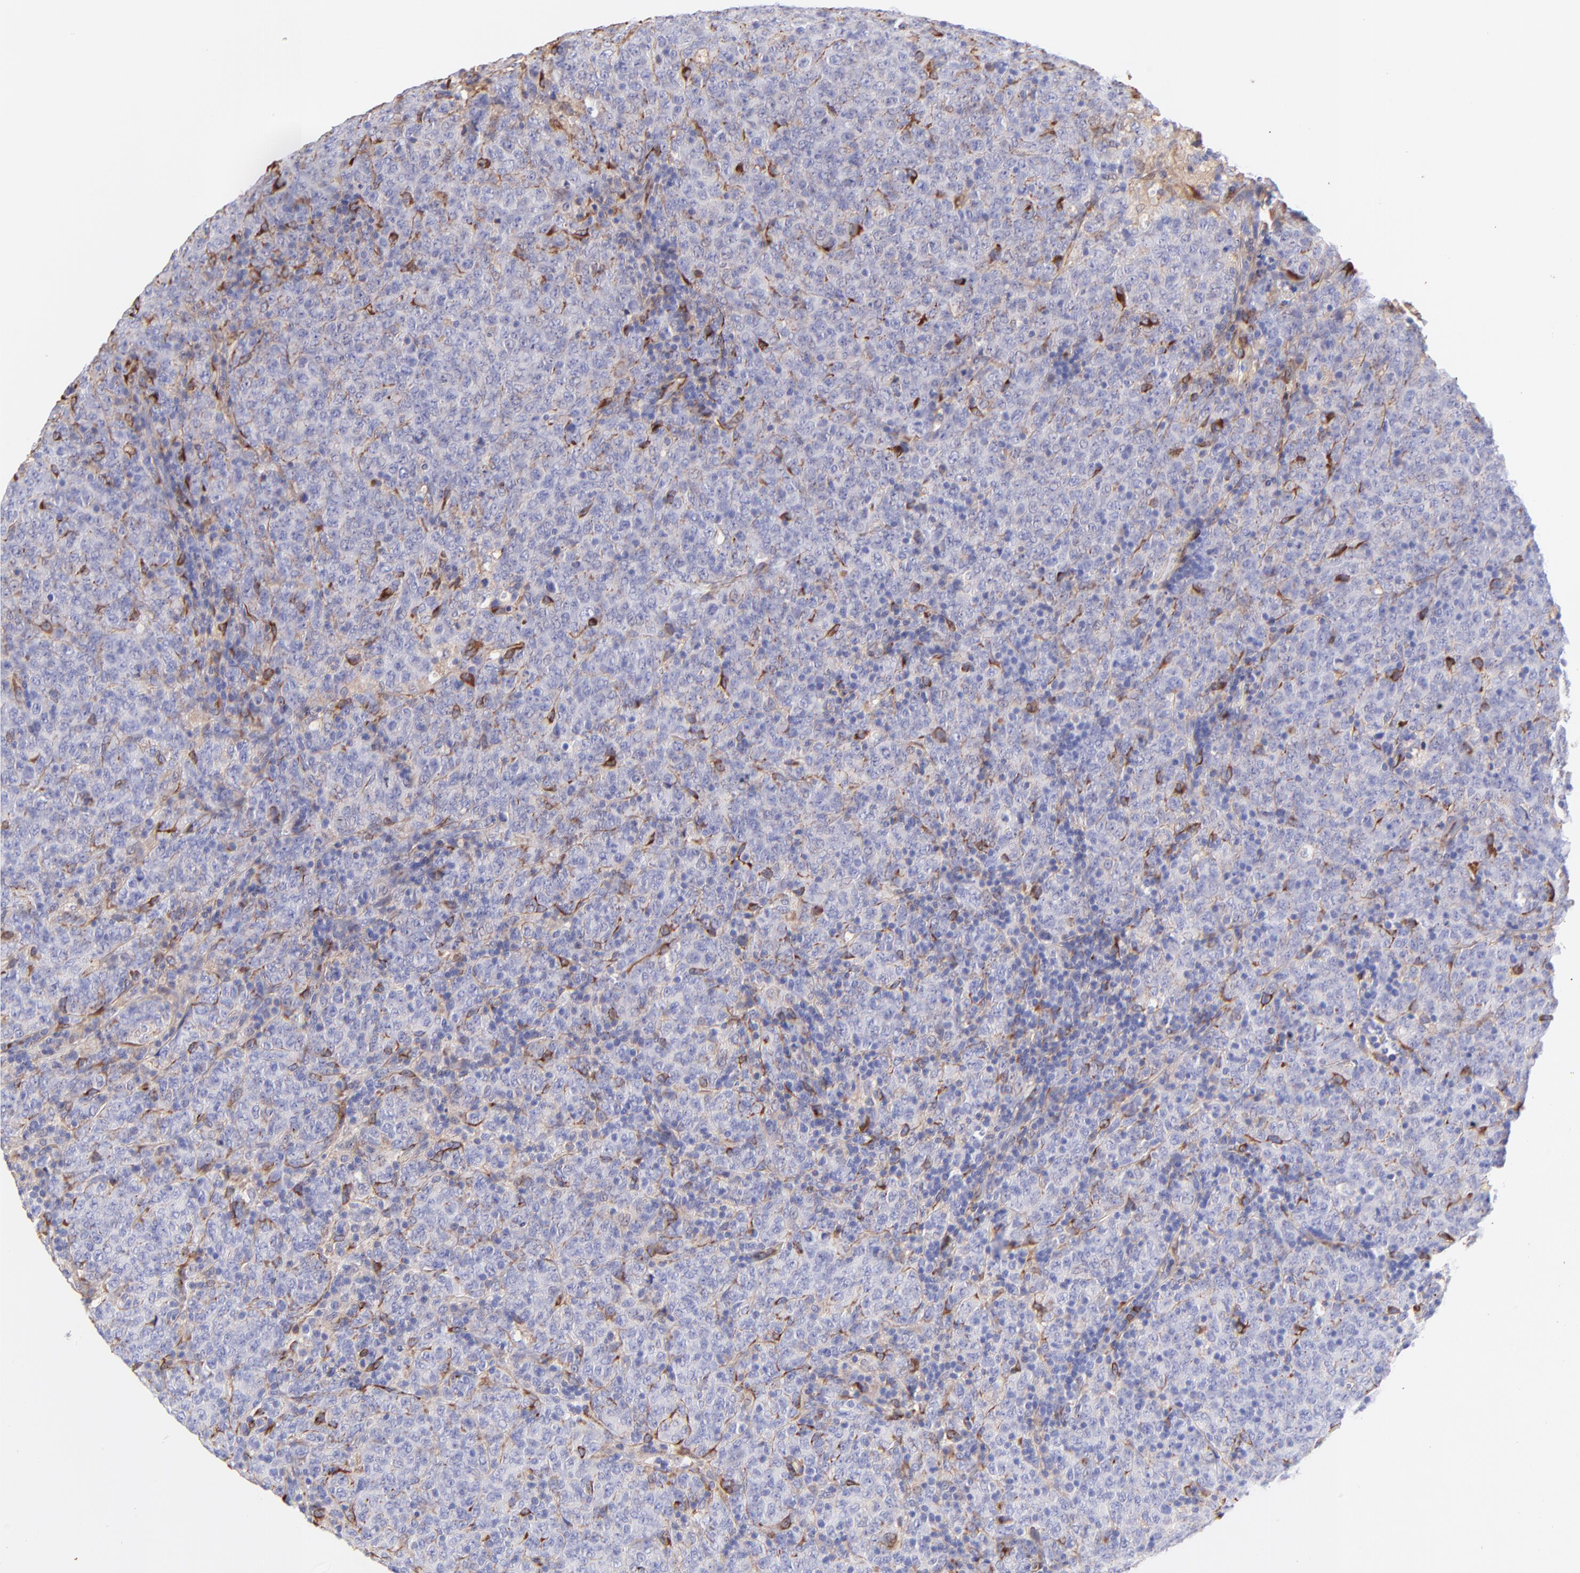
{"staining": {"intensity": "negative", "quantity": "none", "location": "none"}, "tissue": "lymphoma", "cell_type": "Tumor cells", "image_type": "cancer", "snomed": [{"axis": "morphology", "description": "Malignant lymphoma, non-Hodgkin's type, High grade"}, {"axis": "topography", "description": "Tonsil"}], "caption": "The micrograph demonstrates no significant staining in tumor cells of lymphoma.", "gene": "BGN", "patient": {"sex": "female", "age": 36}}